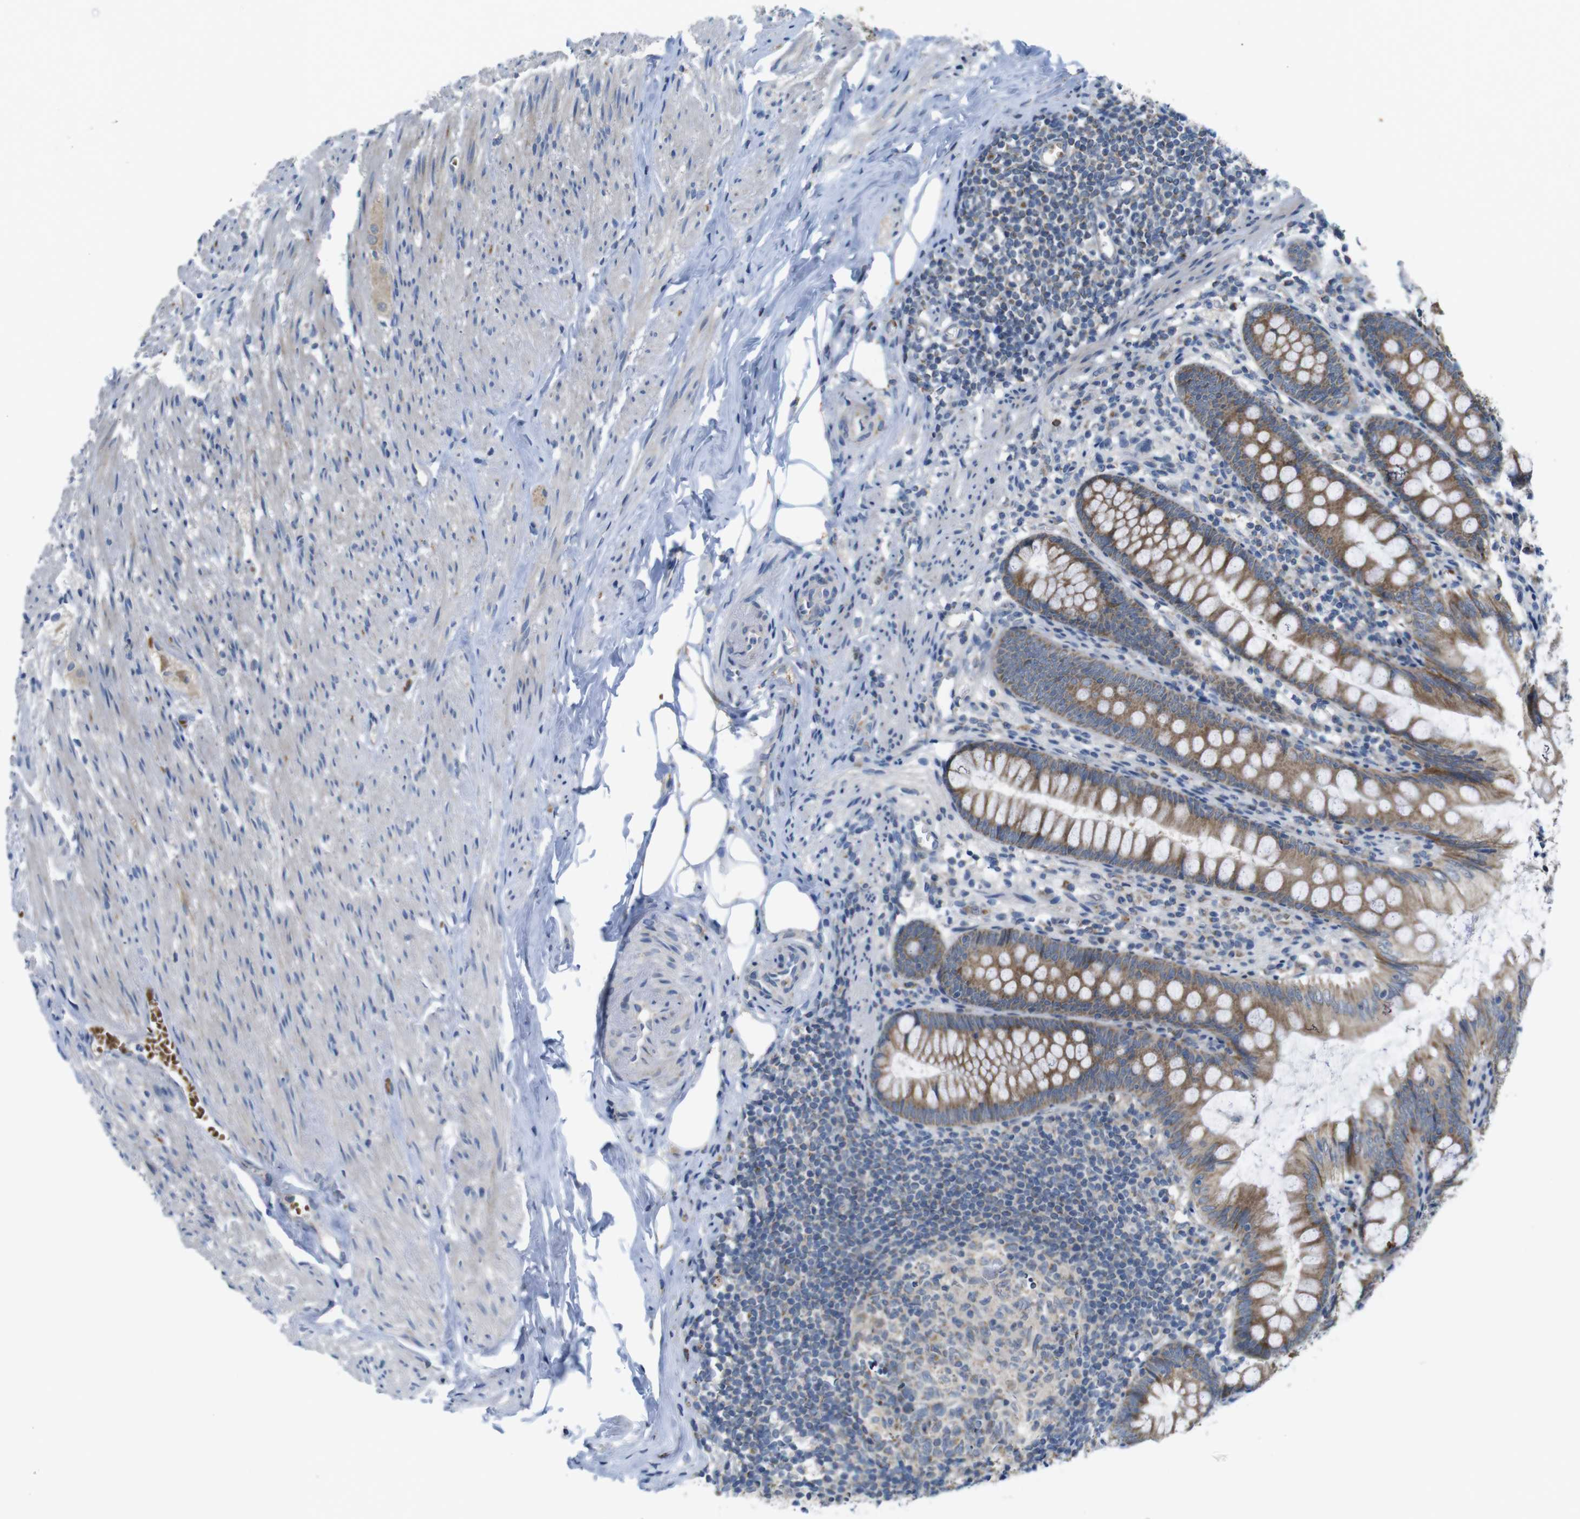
{"staining": {"intensity": "moderate", "quantity": ">75%", "location": "cytoplasmic/membranous"}, "tissue": "appendix", "cell_type": "Glandular cells", "image_type": "normal", "snomed": [{"axis": "morphology", "description": "Normal tissue, NOS"}, {"axis": "topography", "description": "Appendix"}], "caption": "Immunohistochemical staining of unremarkable human appendix shows moderate cytoplasmic/membranous protein expression in approximately >75% of glandular cells. (DAB IHC, brown staining for protein, blue staining for nuclei).", "gene": "MARCHF1", "patient": {"sex": "female", "age": 77}}